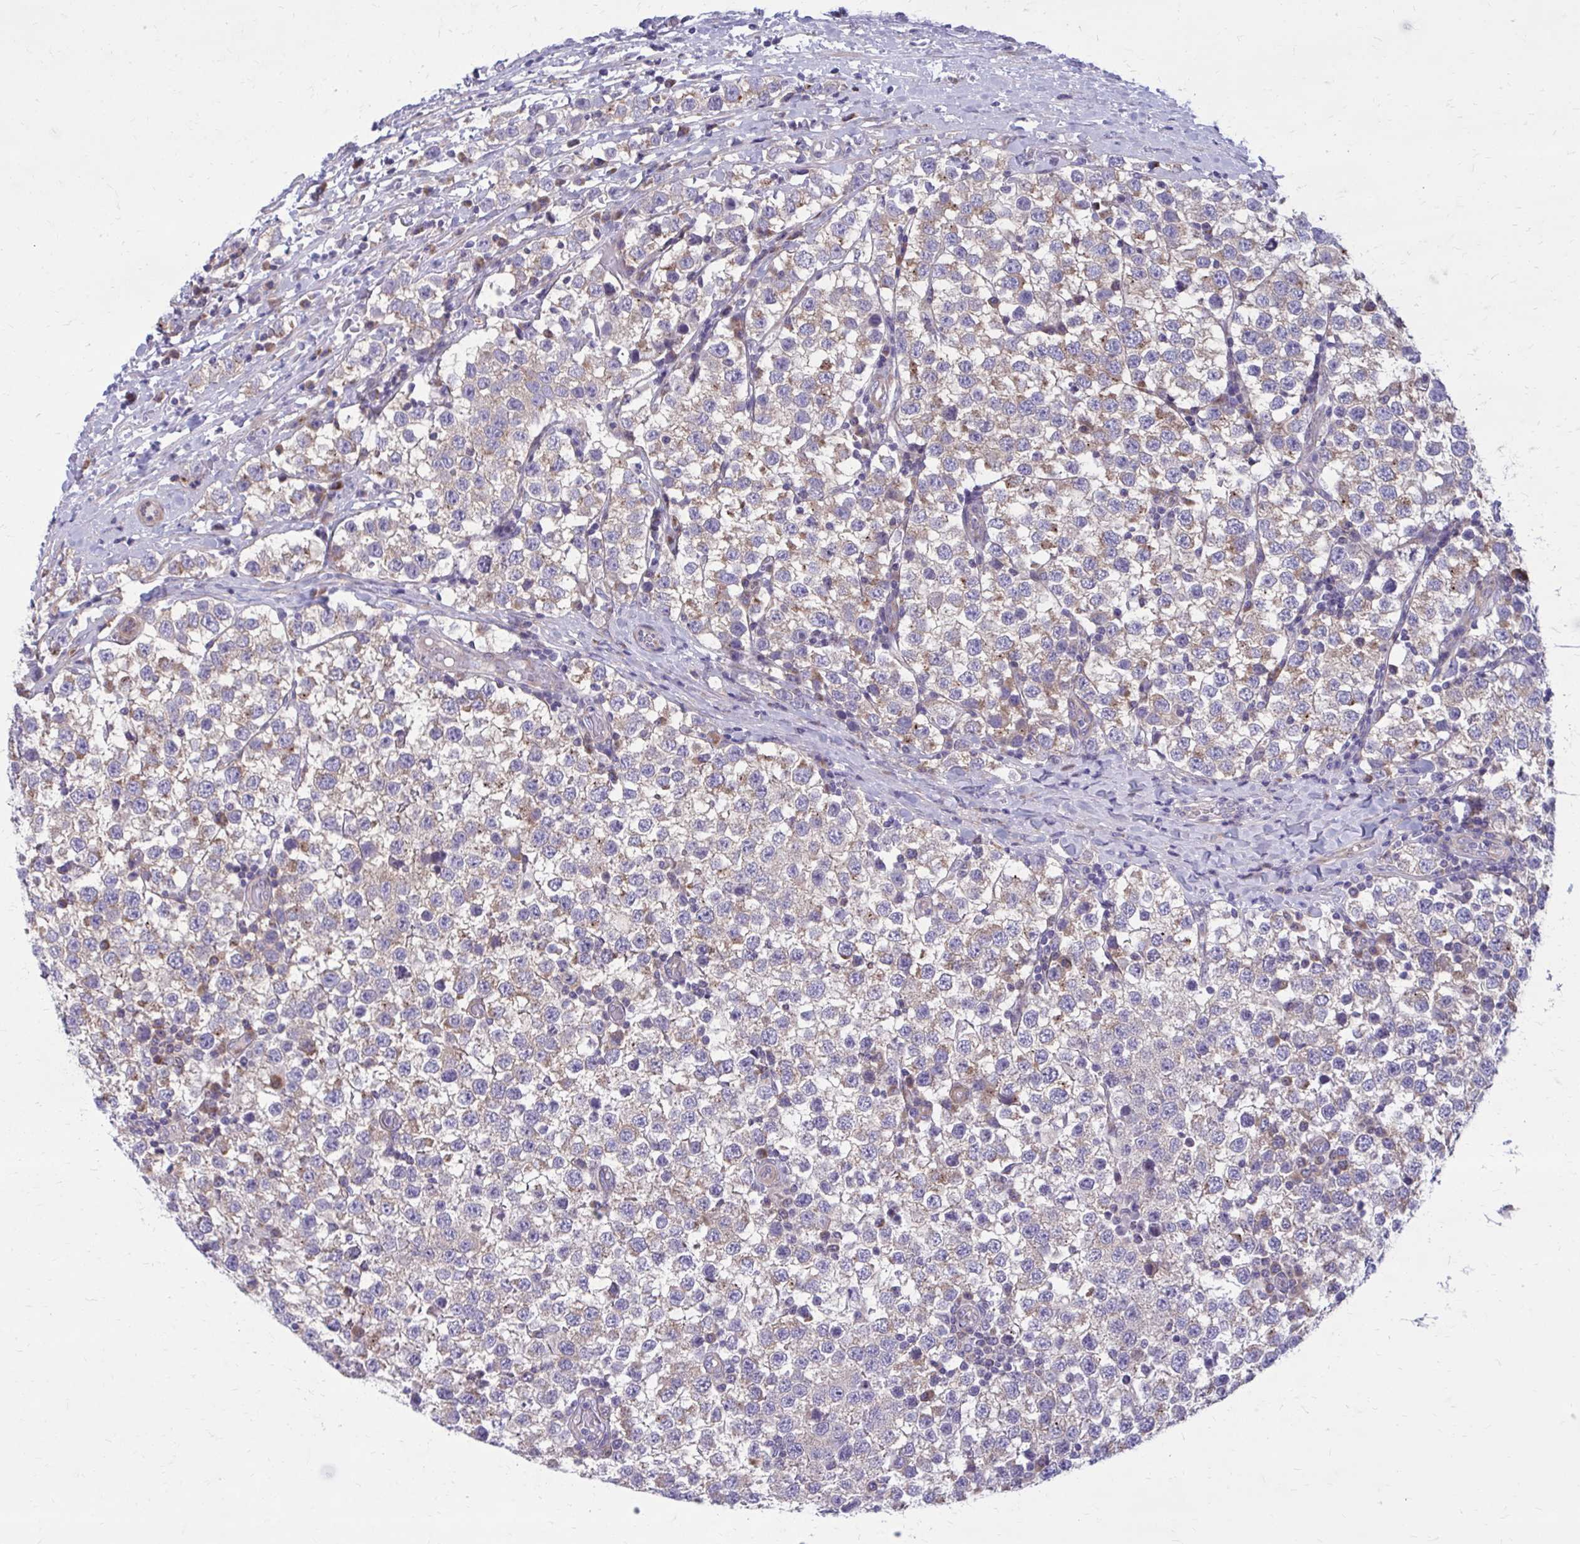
{"staining": {"intensity": "weak", "quantity": "25%-75%", "location": "cytoplasmic/membranous"}, "tissue": "testis cancer", "cell_type": "Tumor cells", "image_type": "cancer", "snomed": [{"axis": "morphology", "description": "Seminoma, NOS"}, {"axis": "topography", "description": "Testis"}], "caption": "Weak cytoplasmic/membranous protein staining is identified in approximately 25%-75% of tumor cells in testis seminoma.", "gene": "GIGYF2", "patient": {"sex": "male", "age": 34}}